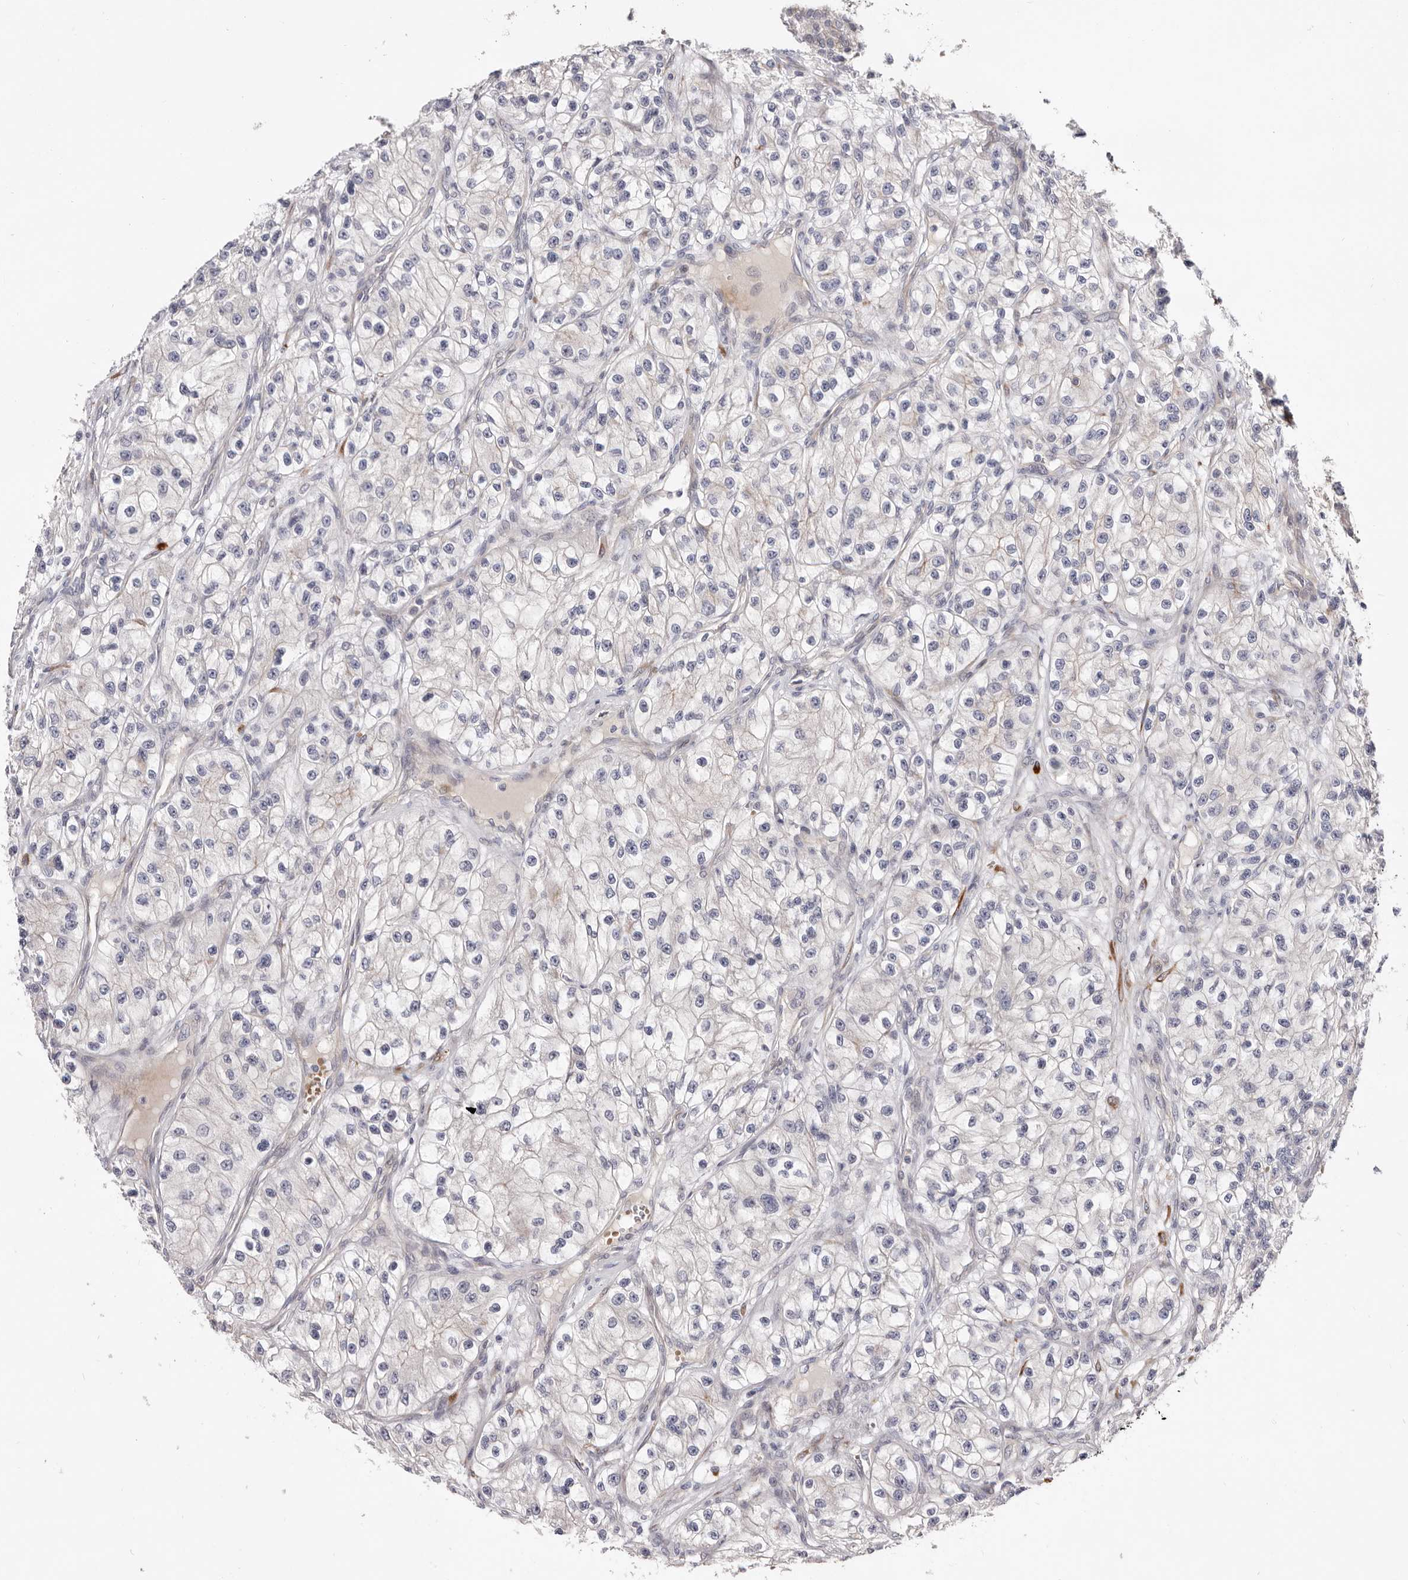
{"staining": {"intensity": "negative", "quantity": "none", "location": "none"}, "tissue": "renal cancer", "cell_type": "Tumor cells", "image_type": "cancer", "snomed": [{"axis": "morphology", "description": "Adenocarcinoma, NOS"}, {"axis": "topography", "description": "Kidney"}], "caption": "This is an IHC histopathology image of human renal cancer (adenocarcinoma). There is no staining in tumor cells.", "gene": "USH1C", "patient": {"sex": "female", "age": 57}}